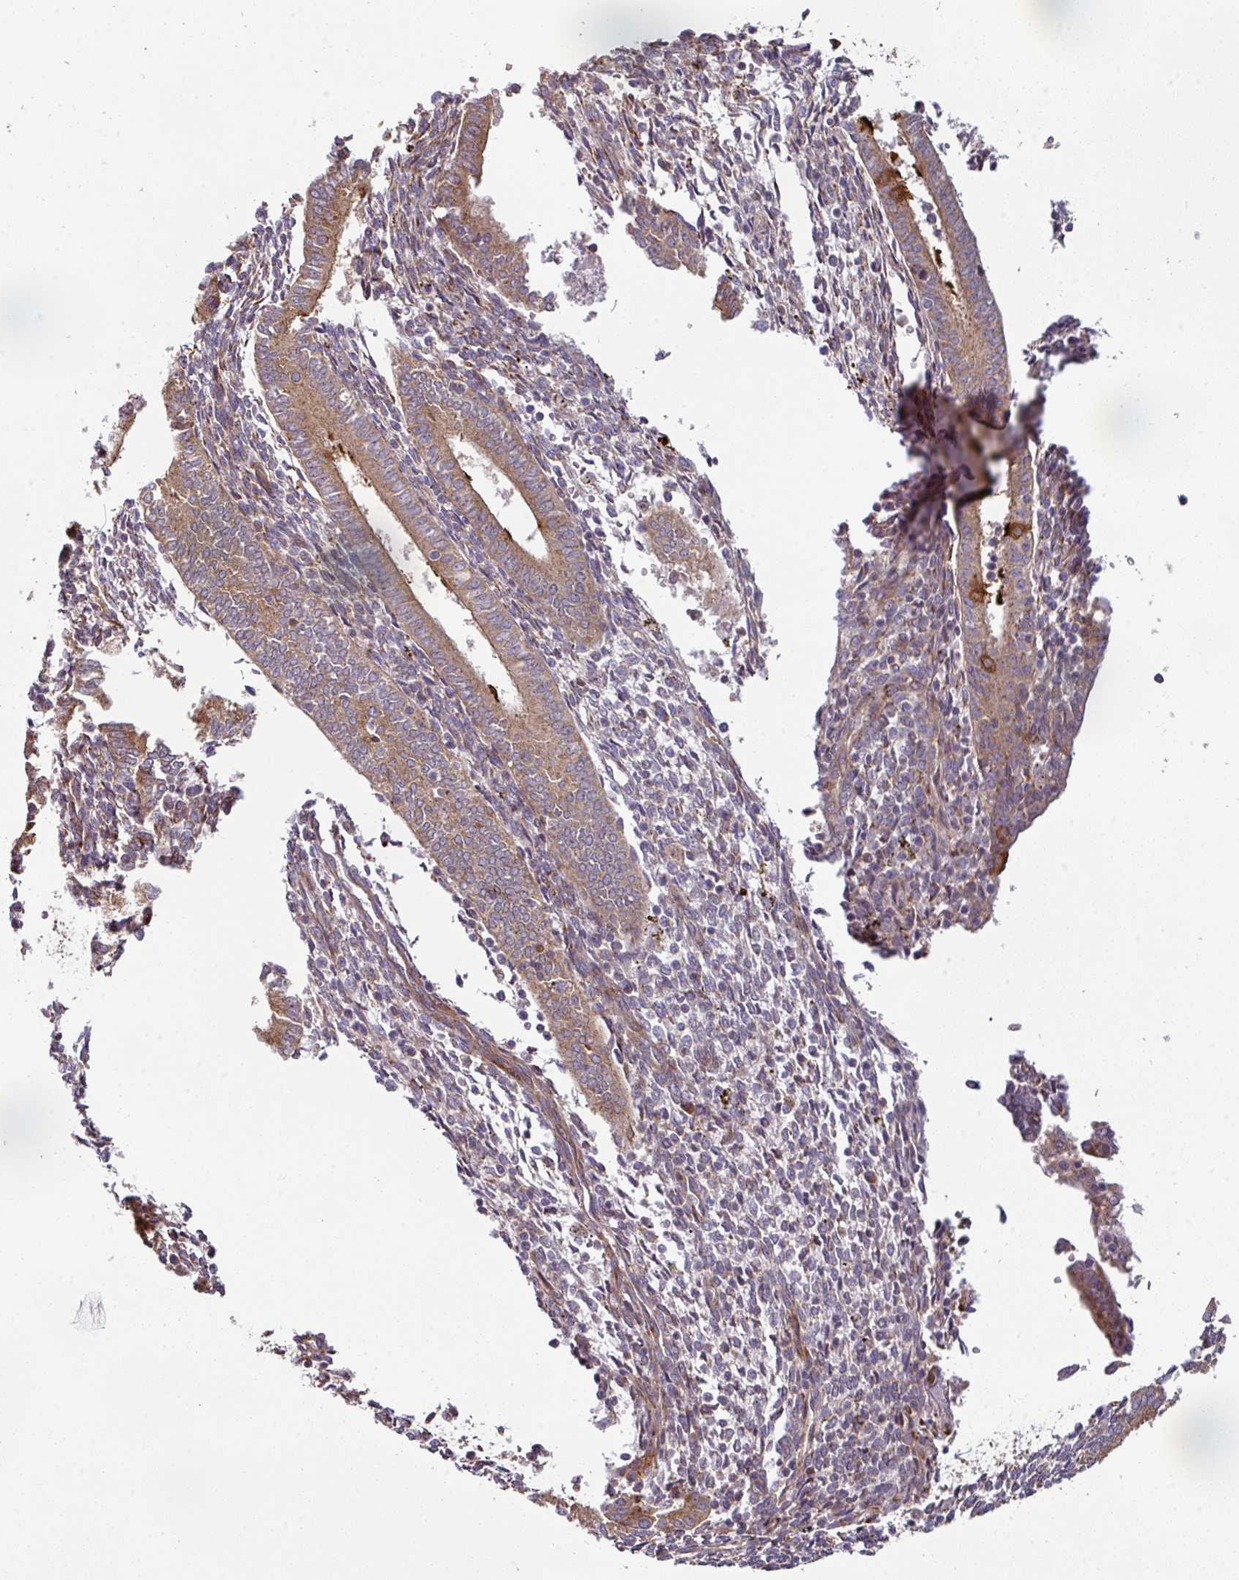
{"staining": {"intensity": "negative", "quantity": "none", "location": "none"}, "tissue": "endometrium", "cell_type": "Cells in endometrial stroma", "image_type": "normal", "snomed": [{"axis": "morphology", "description": "Normal tissue, NOS"}, {"axis": "topography", "description": "Endometrium"}], "caption": "The image exhibits no significant positivity in cells in endometrial stroma of endometrium. Nuclei are stained in blue.", "gene": "CASP2", "patient": {"sex": "female", "age": 41}}